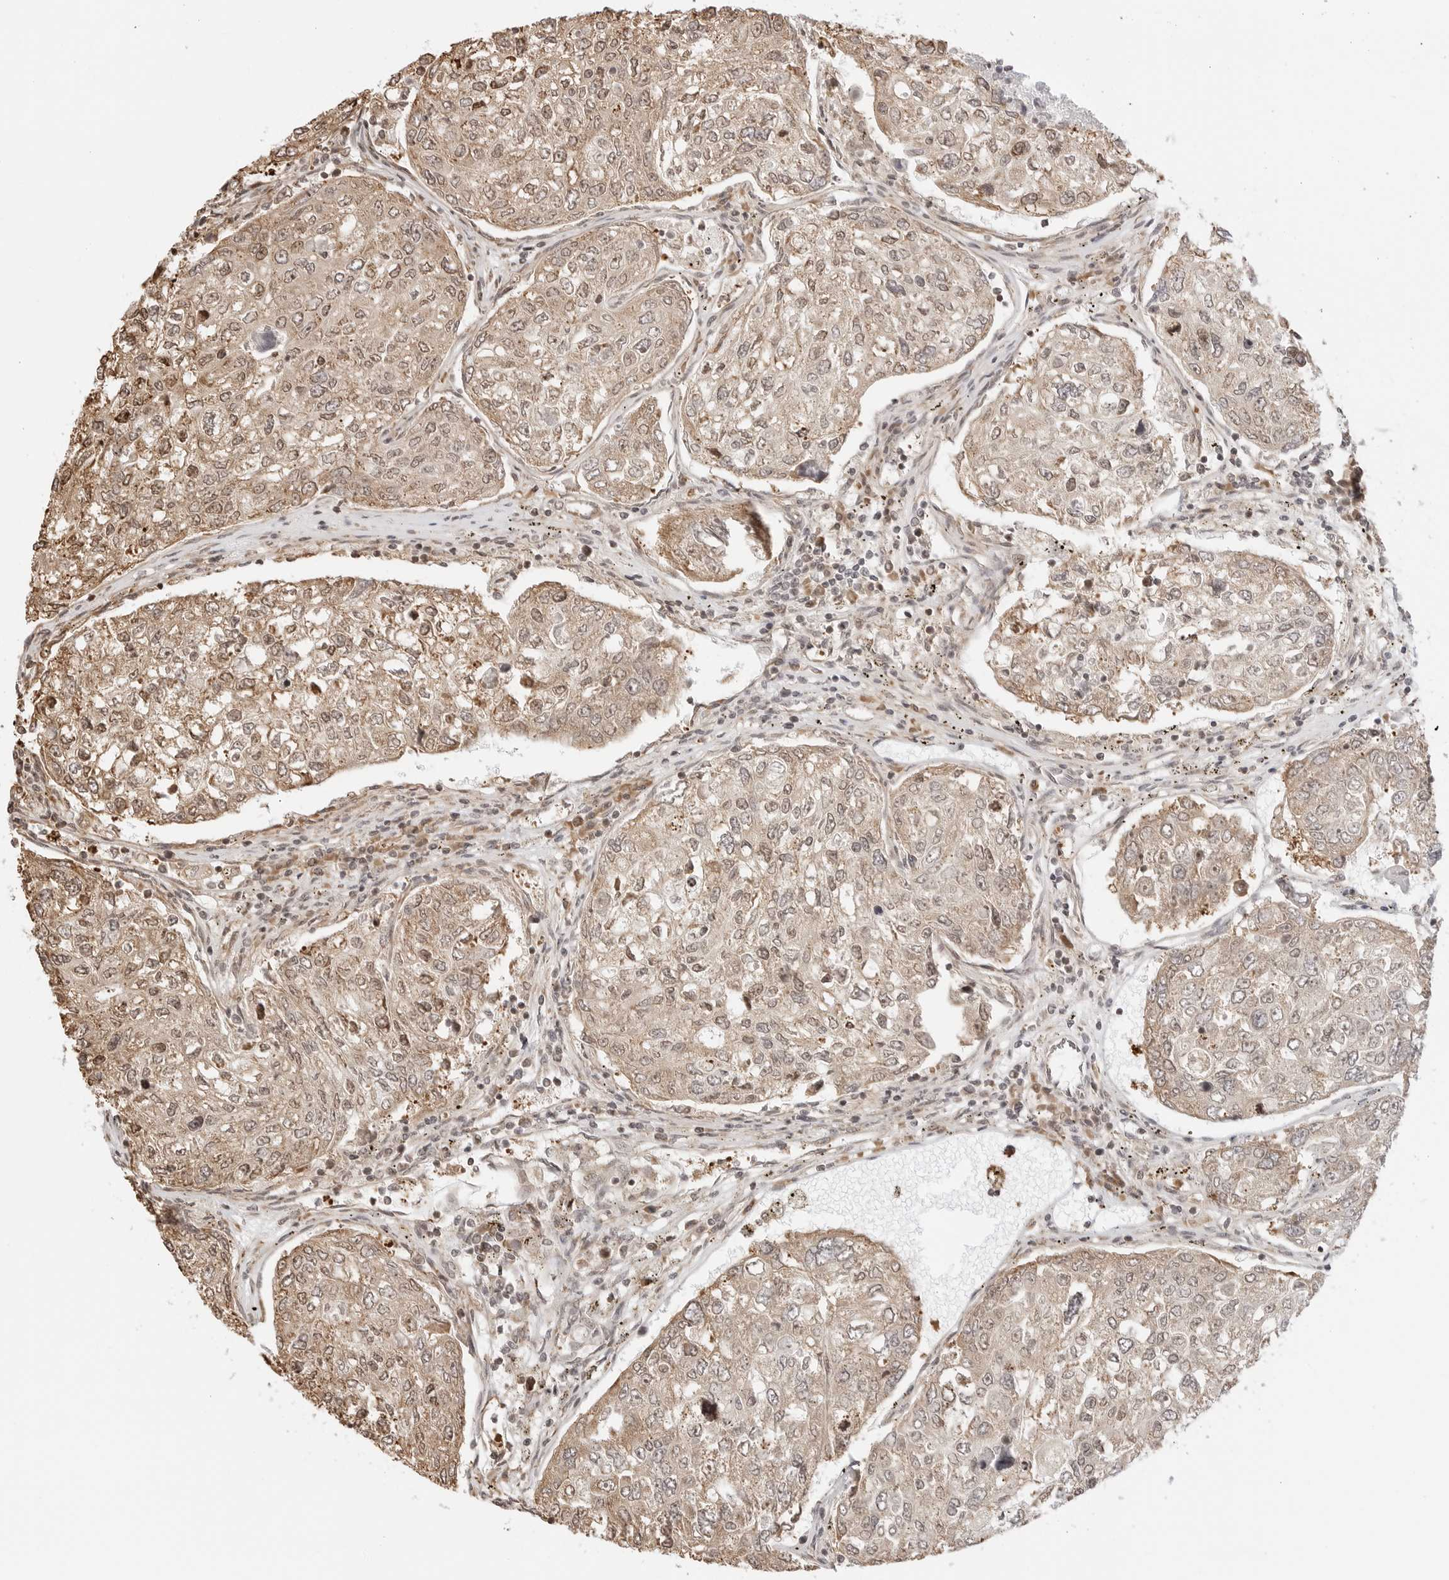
{"staining": {"intensity": "moderate", "quantity": ">75%", "location": "cytoplasmic/membranous,nuclear"}, "tissue": "urothelial cancer", "cell_type": "Tumor cells", "image_type": "cancer", "snomed": [{"axis": "morphology", "description": "Urothelial carcinoma, High grade"}, {"axis": "topography", "description": "Lymph node"}, {"axis": "topography", "description": "Urinary bladder"}], "caption": "Immunohistochemistry (IHC) (DAB) staining of high-grade urothelial carcinoma reveals moderate cytoplasmic/membranous and nuclear protein expression in about >75% of tumor cells.", "gene": "FKBP14", "patient": {"sex": "male", "age": 51}}